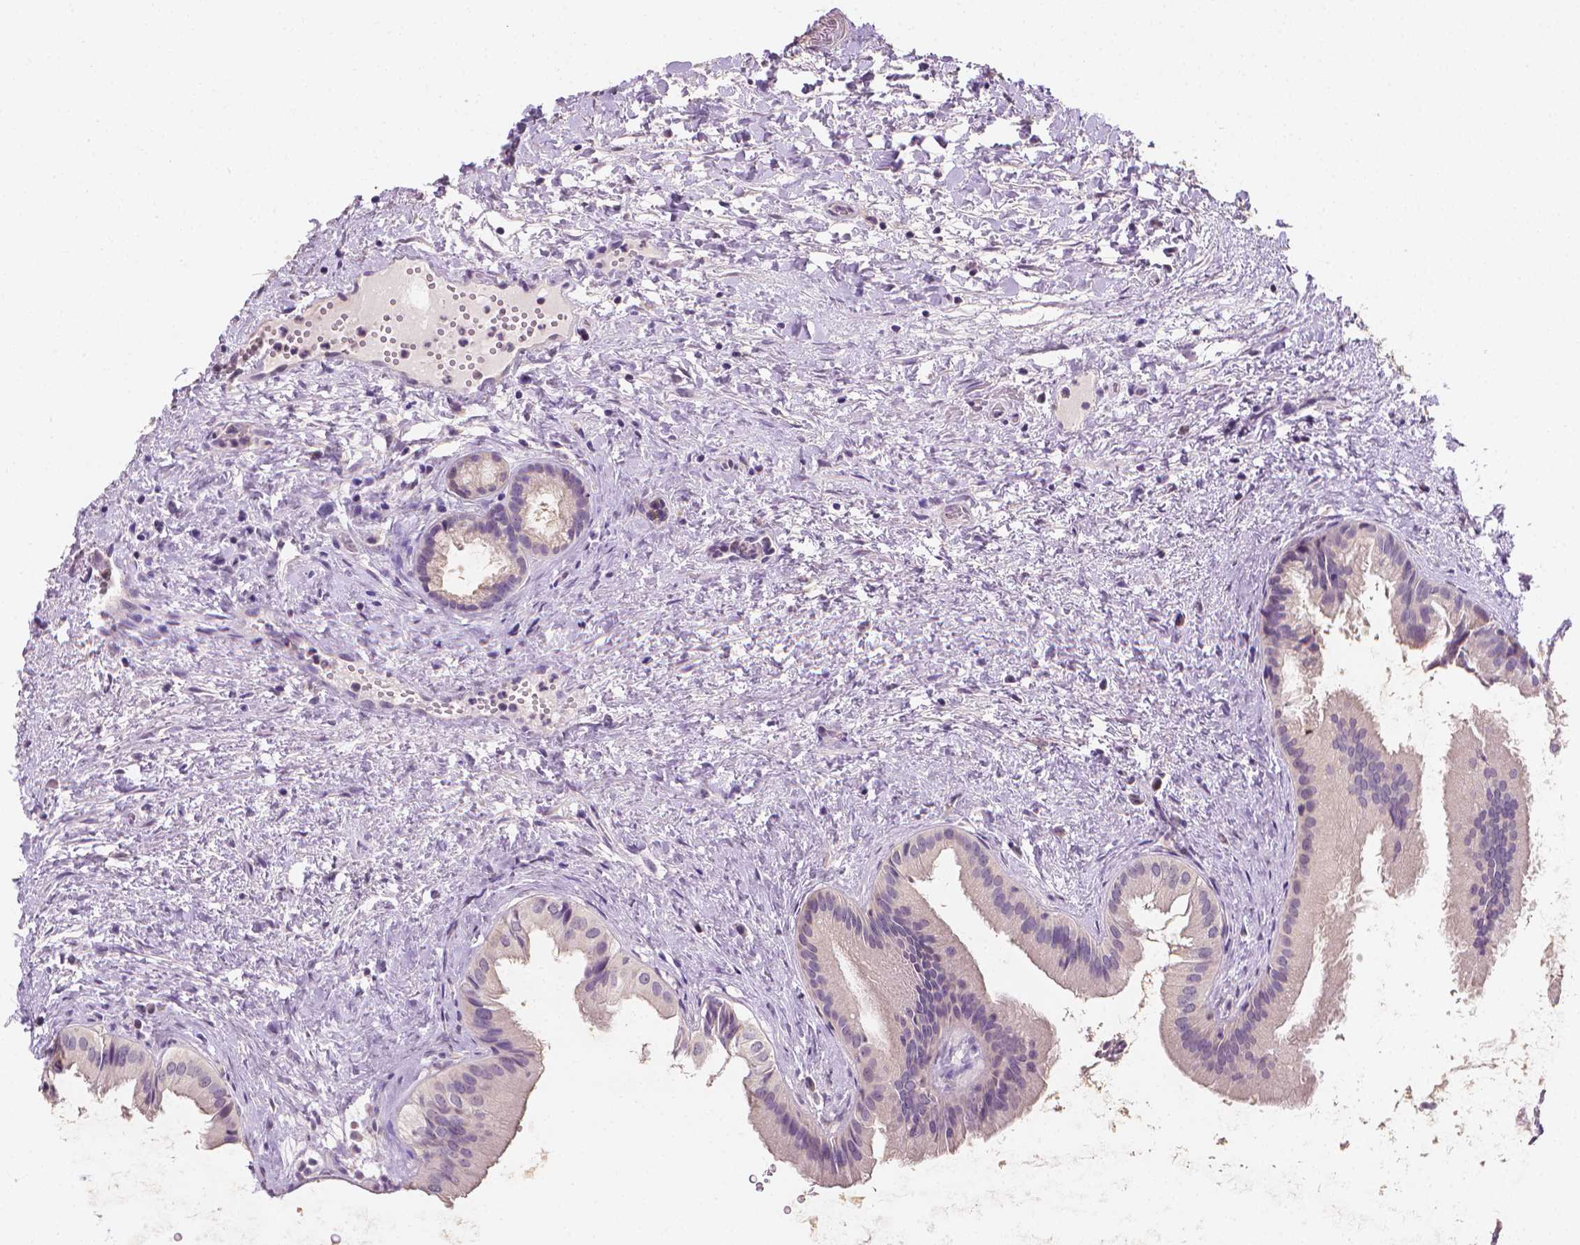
{"staining": {"intensity": "negative", "quantity": "none", "location": "none"}, "tissue": "gallbladder", "cell_type": "Glandular cells", "image_type": "normal", "snomed": [{"axis": "morphology", "description": "Normal tissue, NOS"}, {"axis": "topography", "description": "Gallbladder"}], "caption": "Gallbladder was stained to show a protein in brown. There is no significant staining in glandular cells. (IHC, brightfield microscopy, high magnification).", "gene": "FASN", "patient": {"sex": "male", "age": 70}}